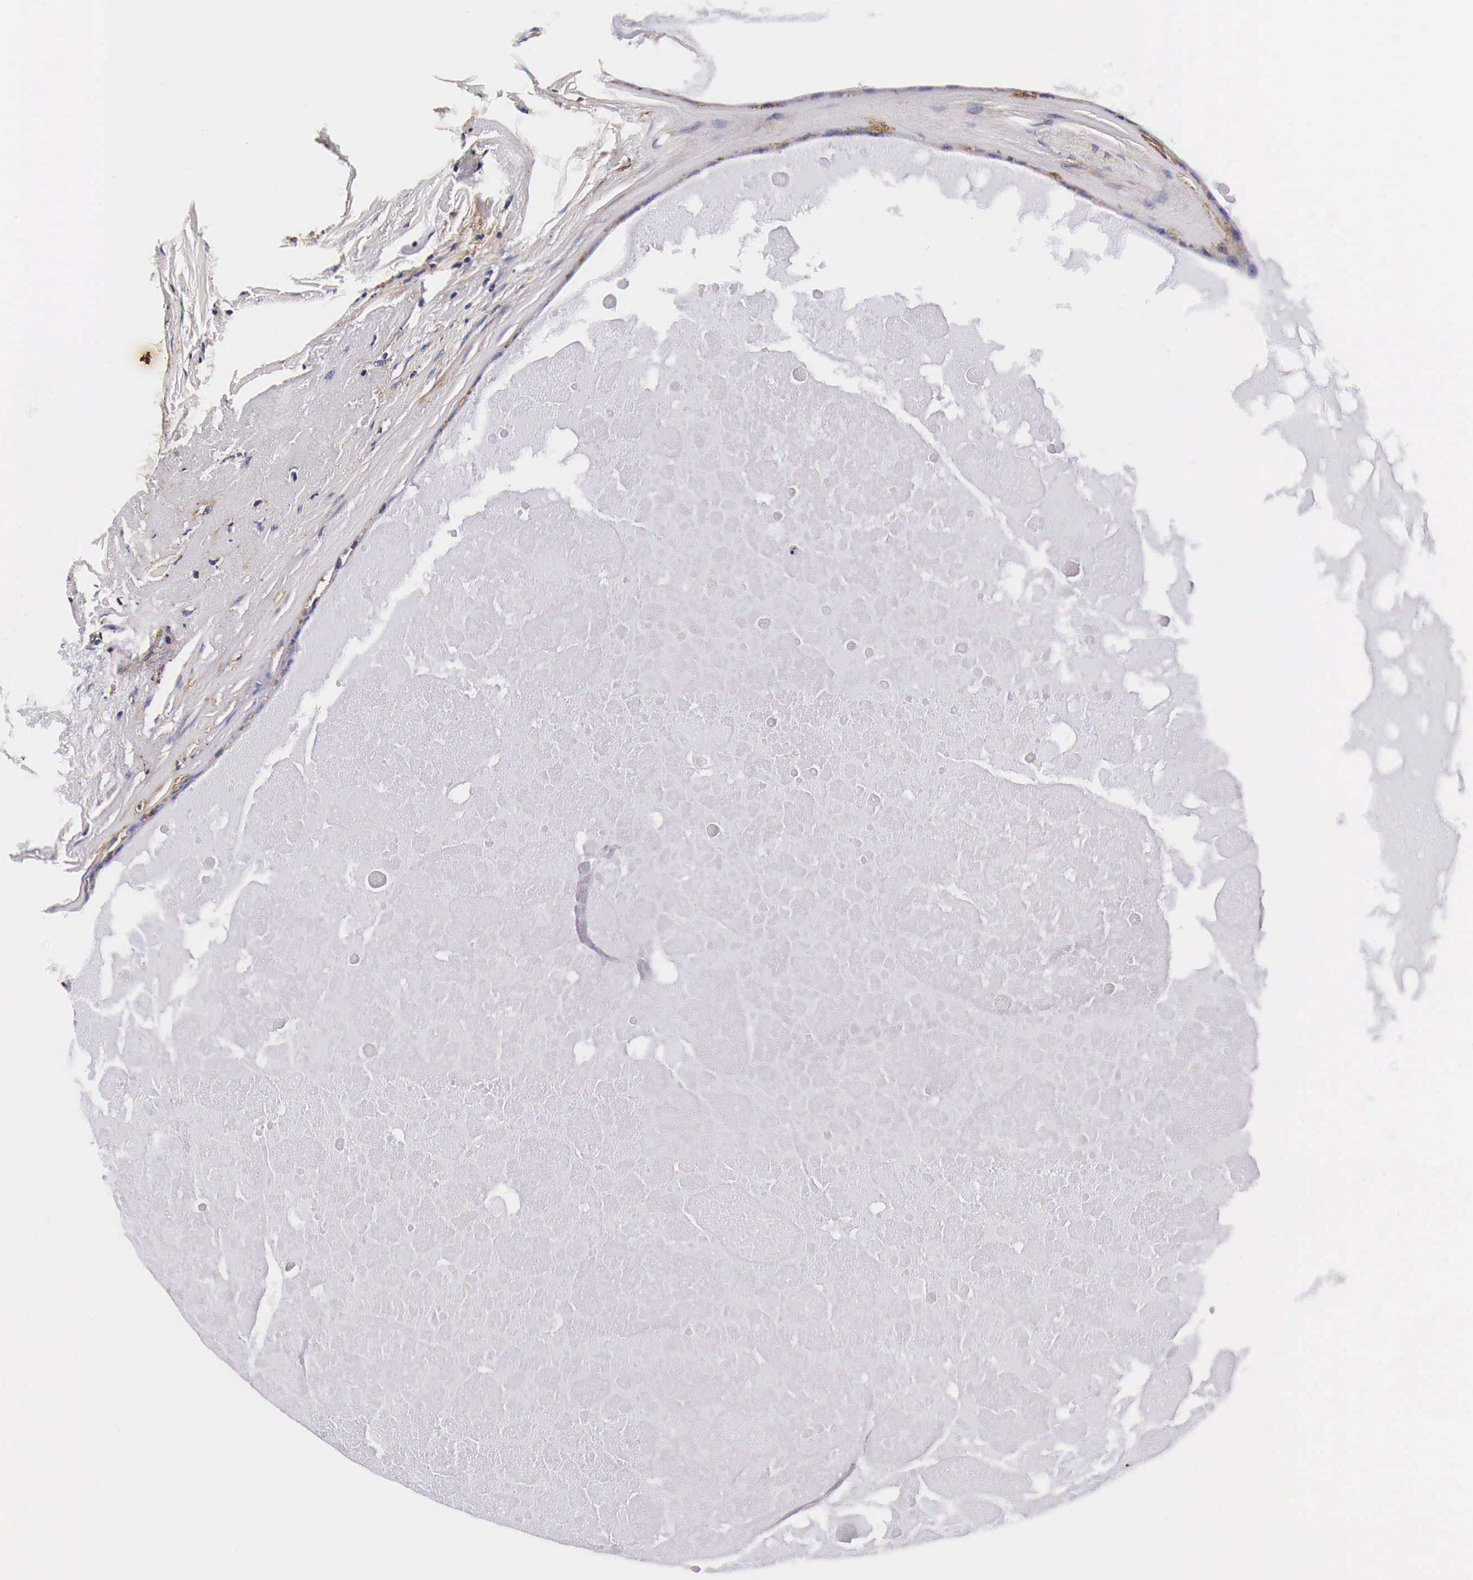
{"staining": {"intensity": "weak", "quantity": "<25%", "location": "cytoplasmic/membranous"}, "tissue": "breast cancer", "cell_type": "Tumor cells", "image_type": "cancer", "snomed": [{"axis": "morphology", "description": "Duct carcinoma"}, {"axis": "topography", "description": "Breast"}], "caption": "Tumor cells are negative for brown protein staining in breast cancer (invasive ductal carcinoma).", "gene": "RP2", "patient": {"sex": "female", "age": 50}}